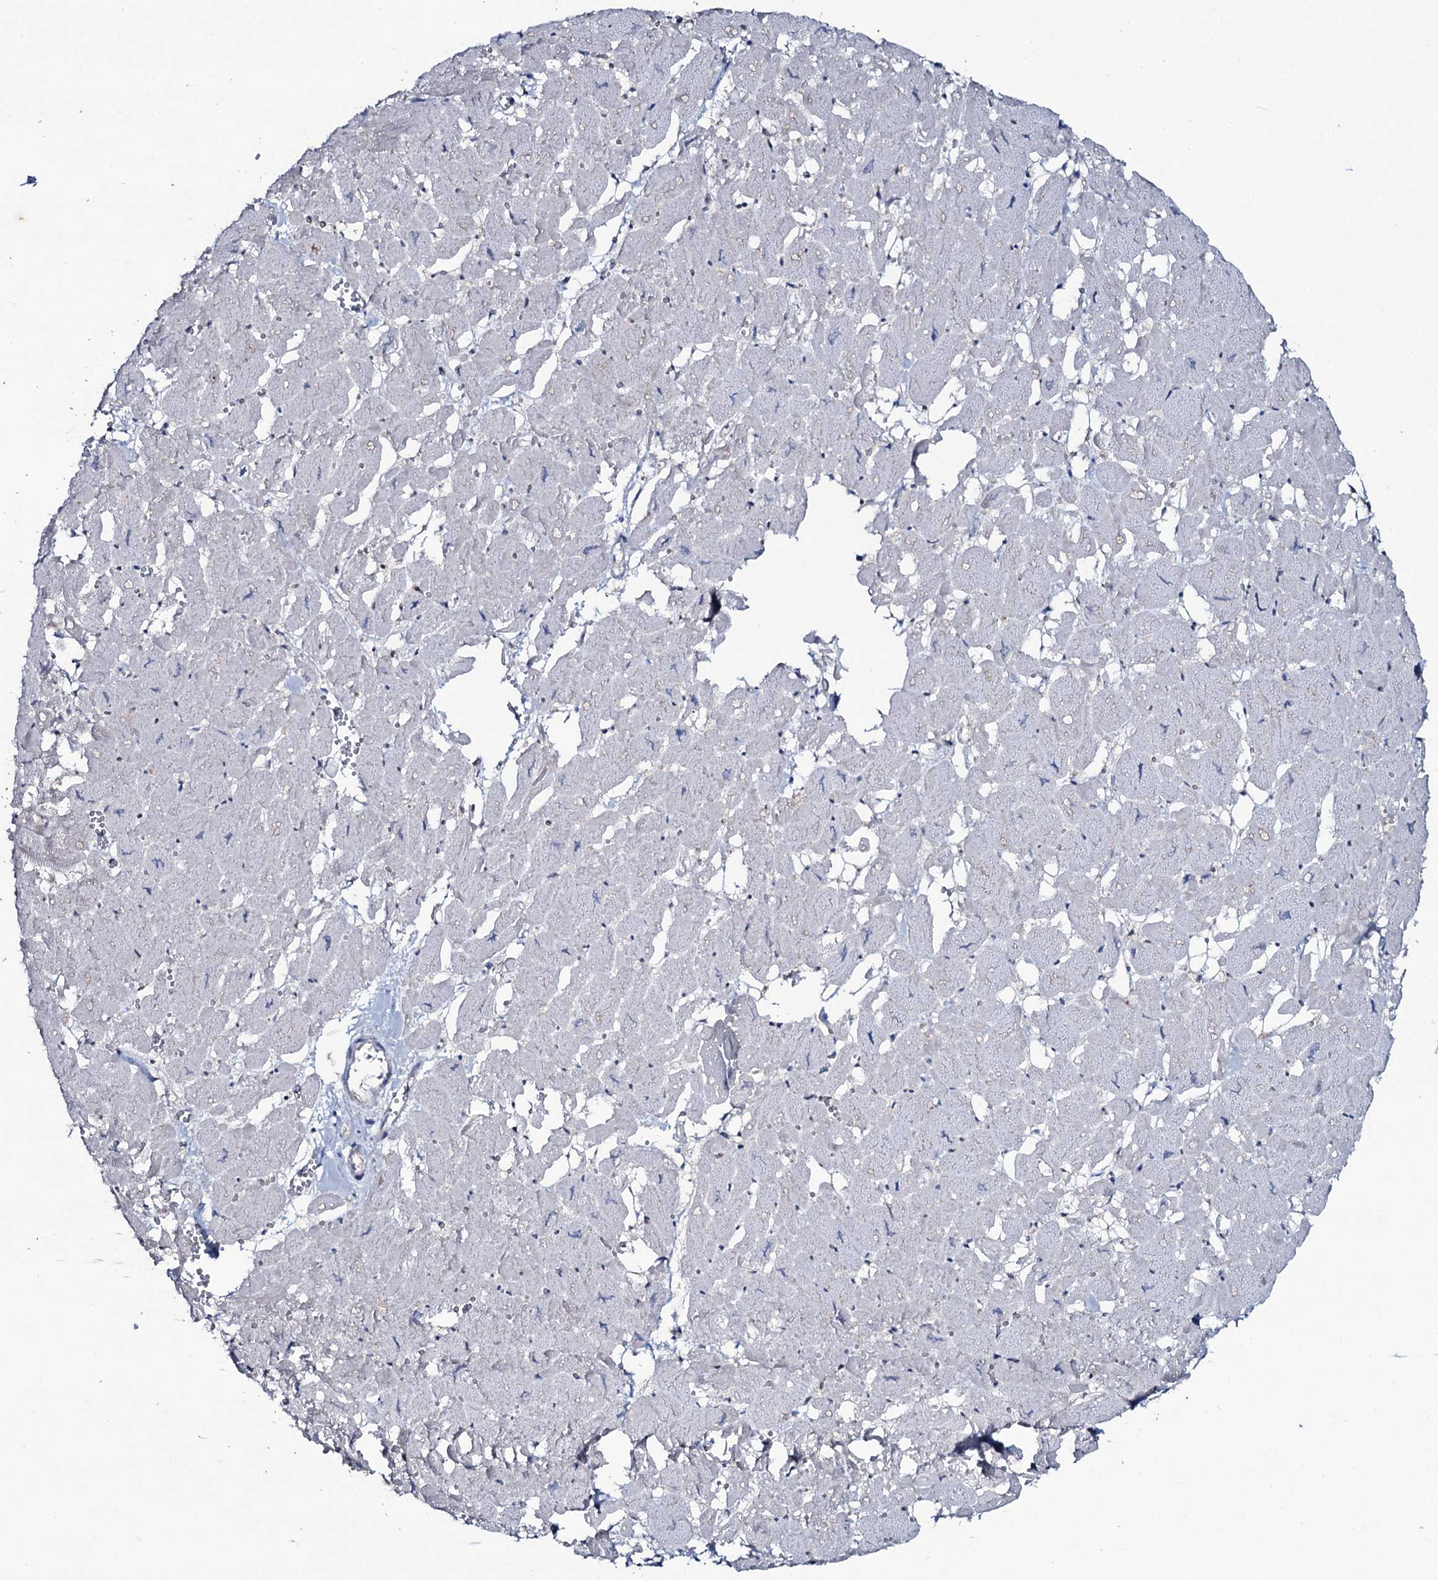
{"staining": {"intensity": "negative", "quantity": "none", "location": "none"}, "tissue": "heart muscle", "cell_type": "Cardiomyocytes", "image_type": "normal", "snomed": [{"axis": "morphology", "description": "Normal tissue, NOS"}, {"axis": "topography", "description": "Heart"}], "caption": "Immunohistochemistry histopathology image of normal heart muscle stained for a protein (brown), which demonstrates no staining in cardiomyocytes. (DAB (3,3'-diaminobenzidine) IHC visualized using brightfield microscopy, high magnification).", "gene": "SNAP23", "patient": {"sex": "male", "age": 54}}